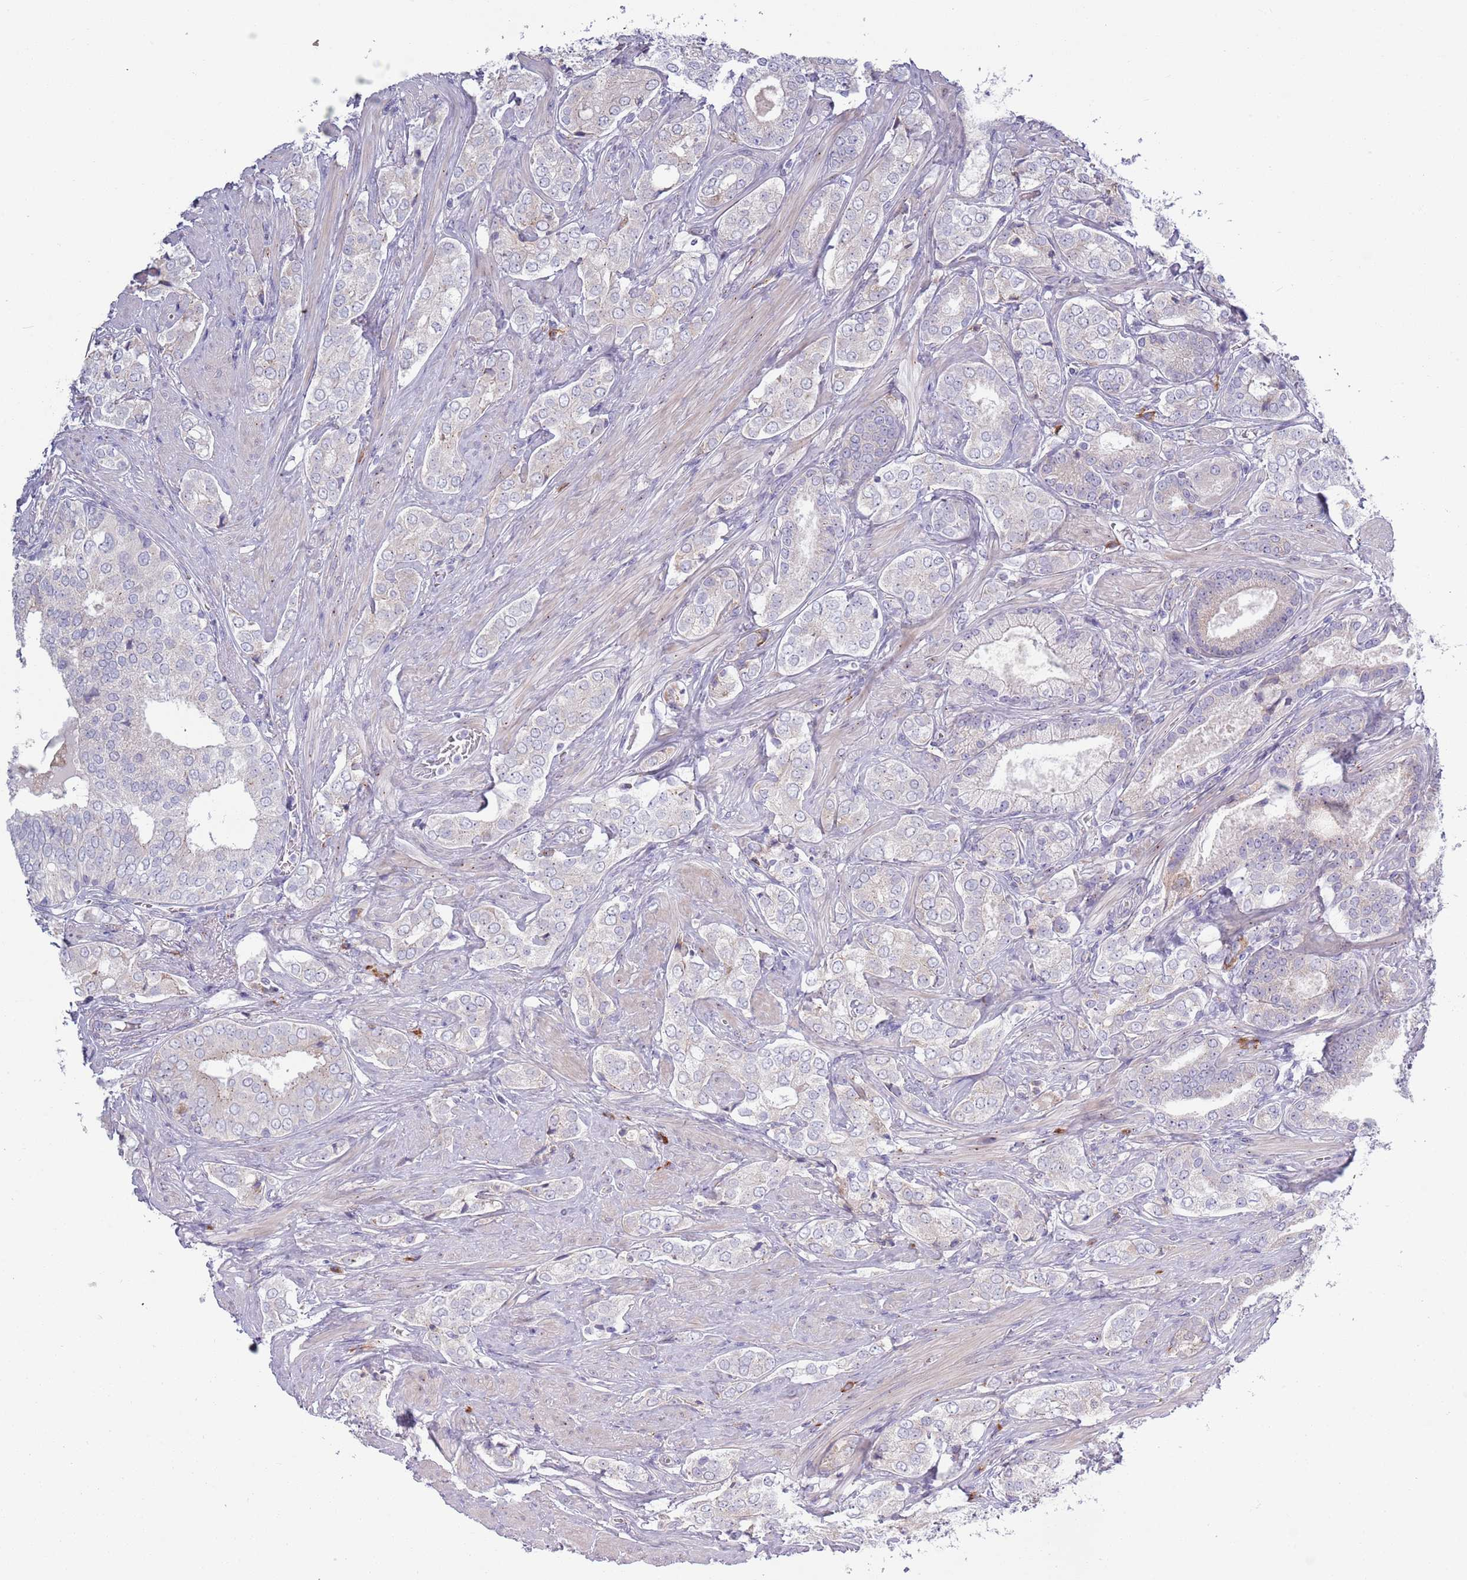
{"staining": {"intensity": "negative", "quantity": "none", "location": "none"}, "tissue": "prostate cancer", "cell_type": "Tumor cells", "image_type": "cancer", "snomed": [{"axis": "morphology", "description": "Adenocarcinoma, High grade"}, {"axis": "topography", "description": "Prostate"}], "caption": "This is an immunohistochemistry (IHC) micrograph of human prostate cancer. There is no expression in tumor cells.", "gene": "LTB", "patient": {"sex": "male", "age": 71}}